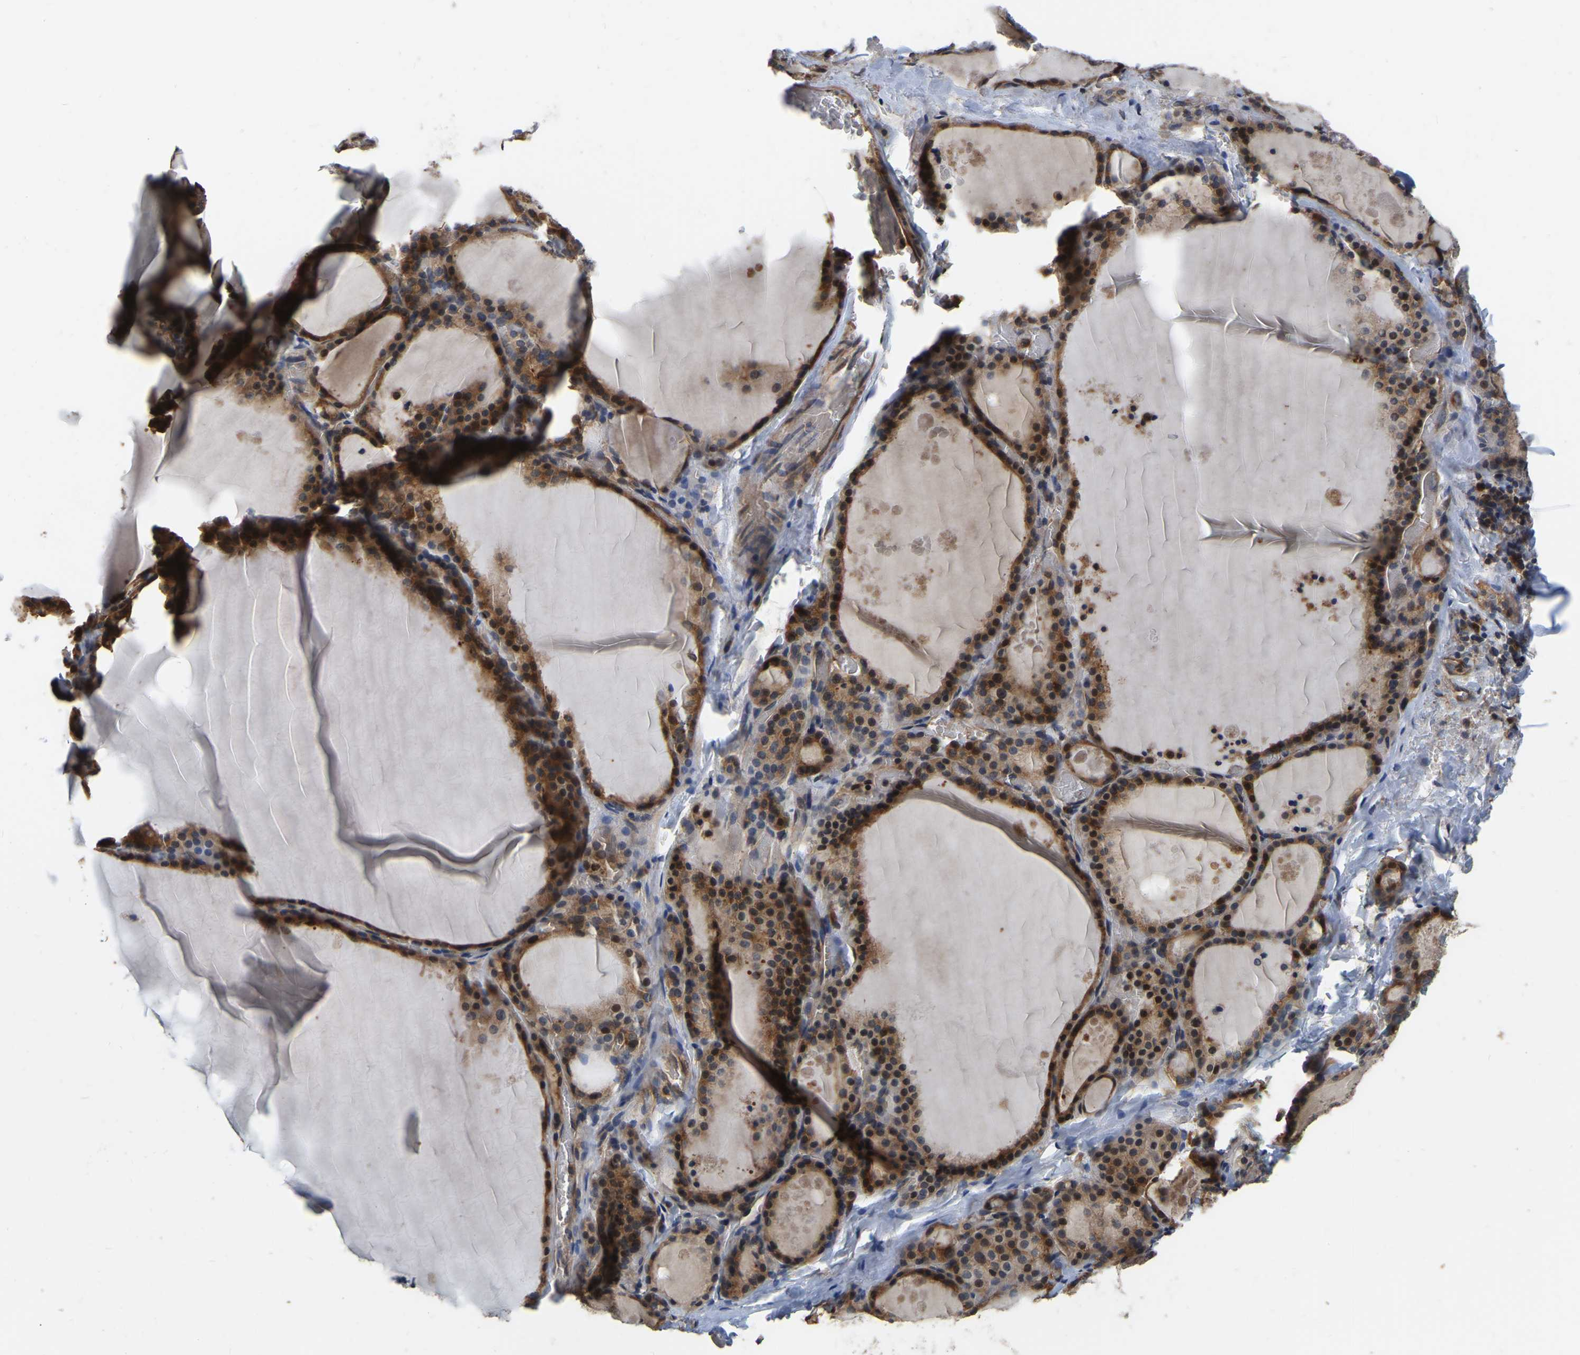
{"staining": {"intensity": "strong", "quantity": ">75%", "location": "cytoplasmic/membranous"}, "tissue": "thyroid gland", "cell_type": "Glandular cells", "image_type": "normal", "snomed": [{"axis": "morphology", "description": "Normal tissue, NOS"}, {"axis": "topography", "description": "Thyroid gland"}], "caption": "The photomicrograph exhibits staining of benign thyroid gland, revealing strong cytoplasmic/membranous protein expression (brown color) within glandular cells.", "gene": "GARS1", "patient": {"sex": "male", "age": 56}}